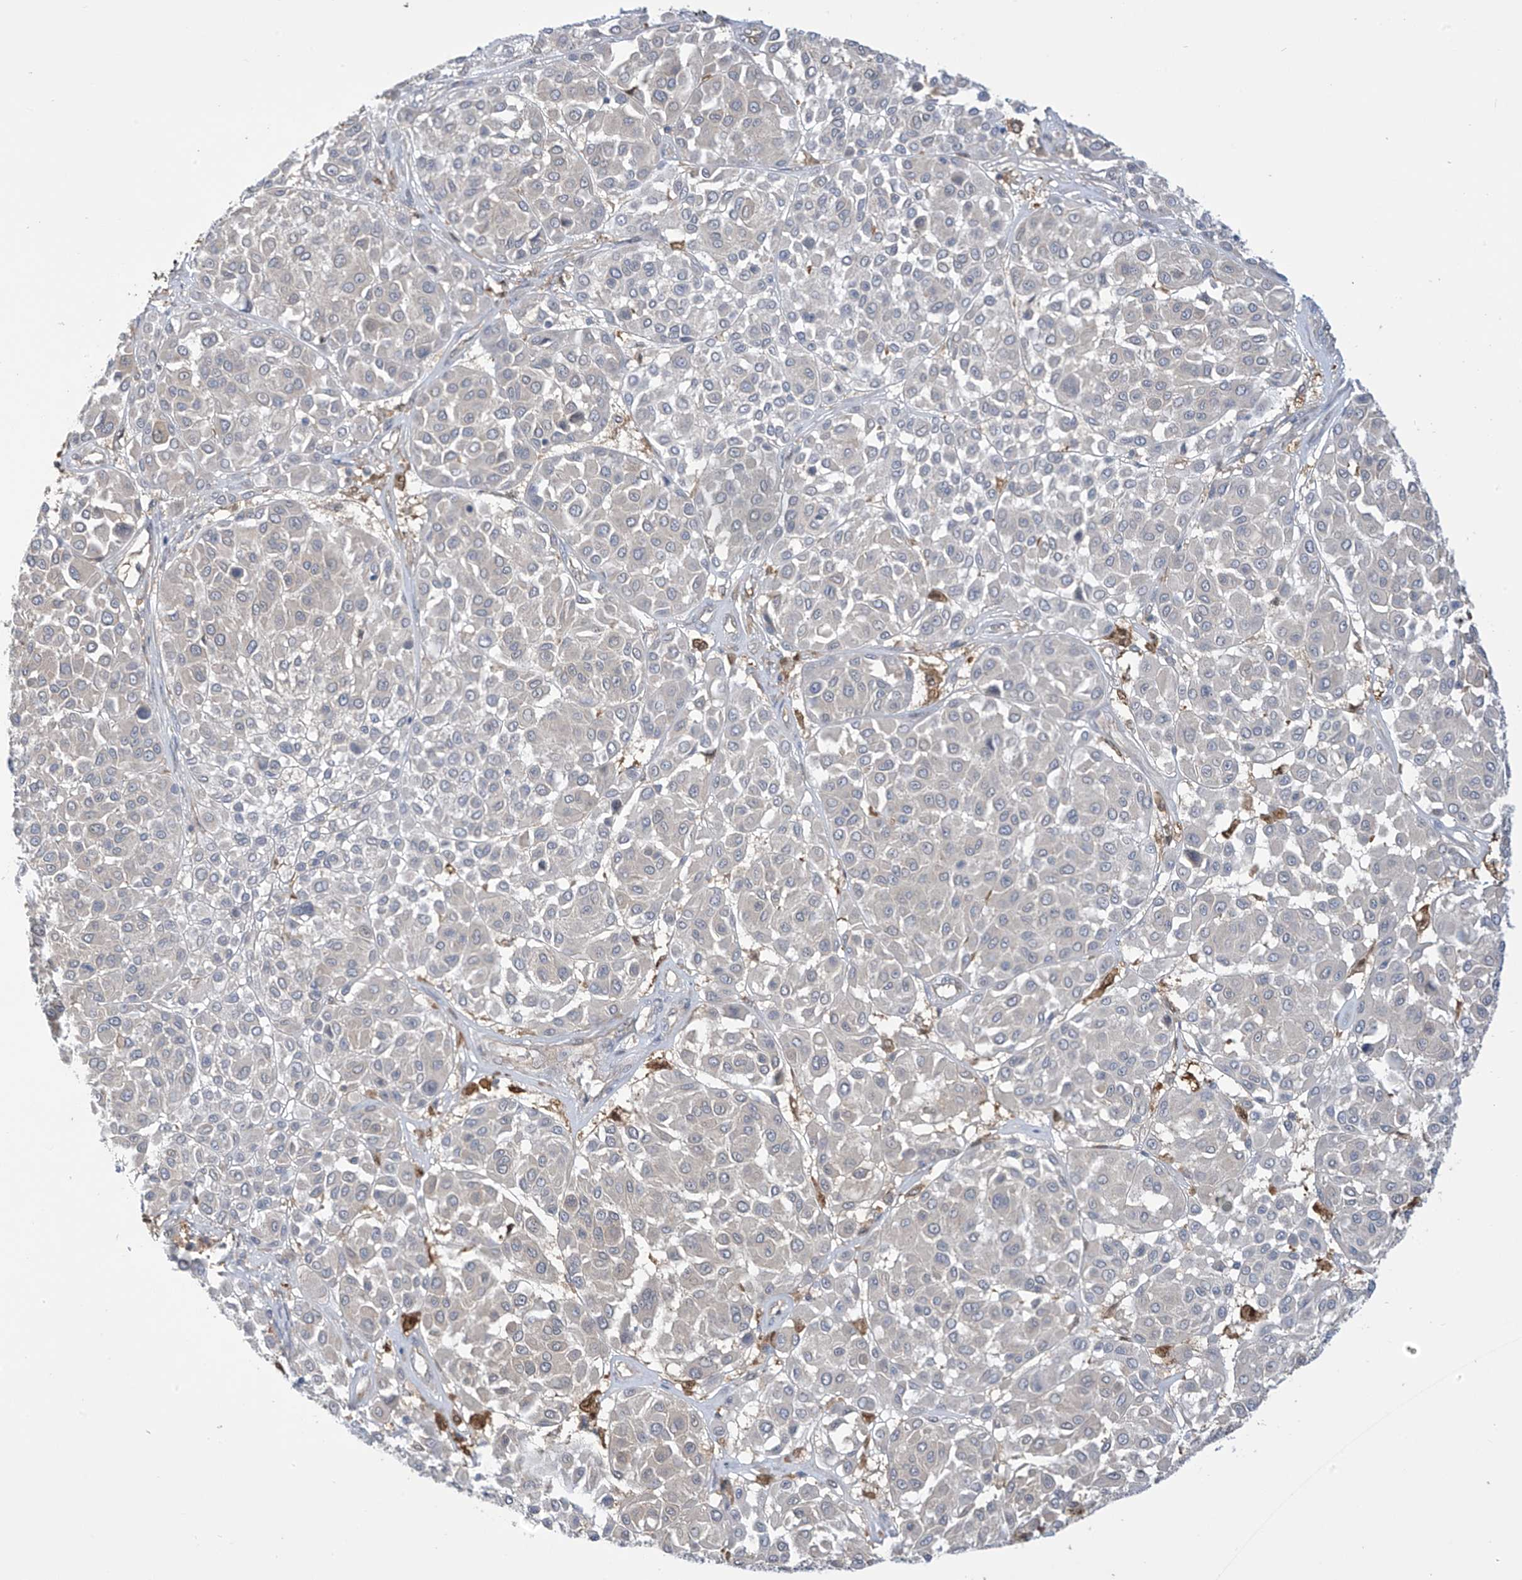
{"staining": {"intensity": "negative", "quantity": "none", "location": "none"}, "tissue": "melanoma", "cell_type": "Tumor cells", "image_type": "cancer", "snomed": [{"axis": "morphology", "description": "Malignant melanoma, Metastatic site"}, {"axis": "topography", "description": "Soft tissue"}], "caption": "IHC micrograph of neoplastic tissue: human melanoma stained with DAB (3,3'-diaminobenzidine) exhibits no significant protein expression in tumor cells.", "gene": "IDH1", "patient": {"sex": "male", "age": 41}}